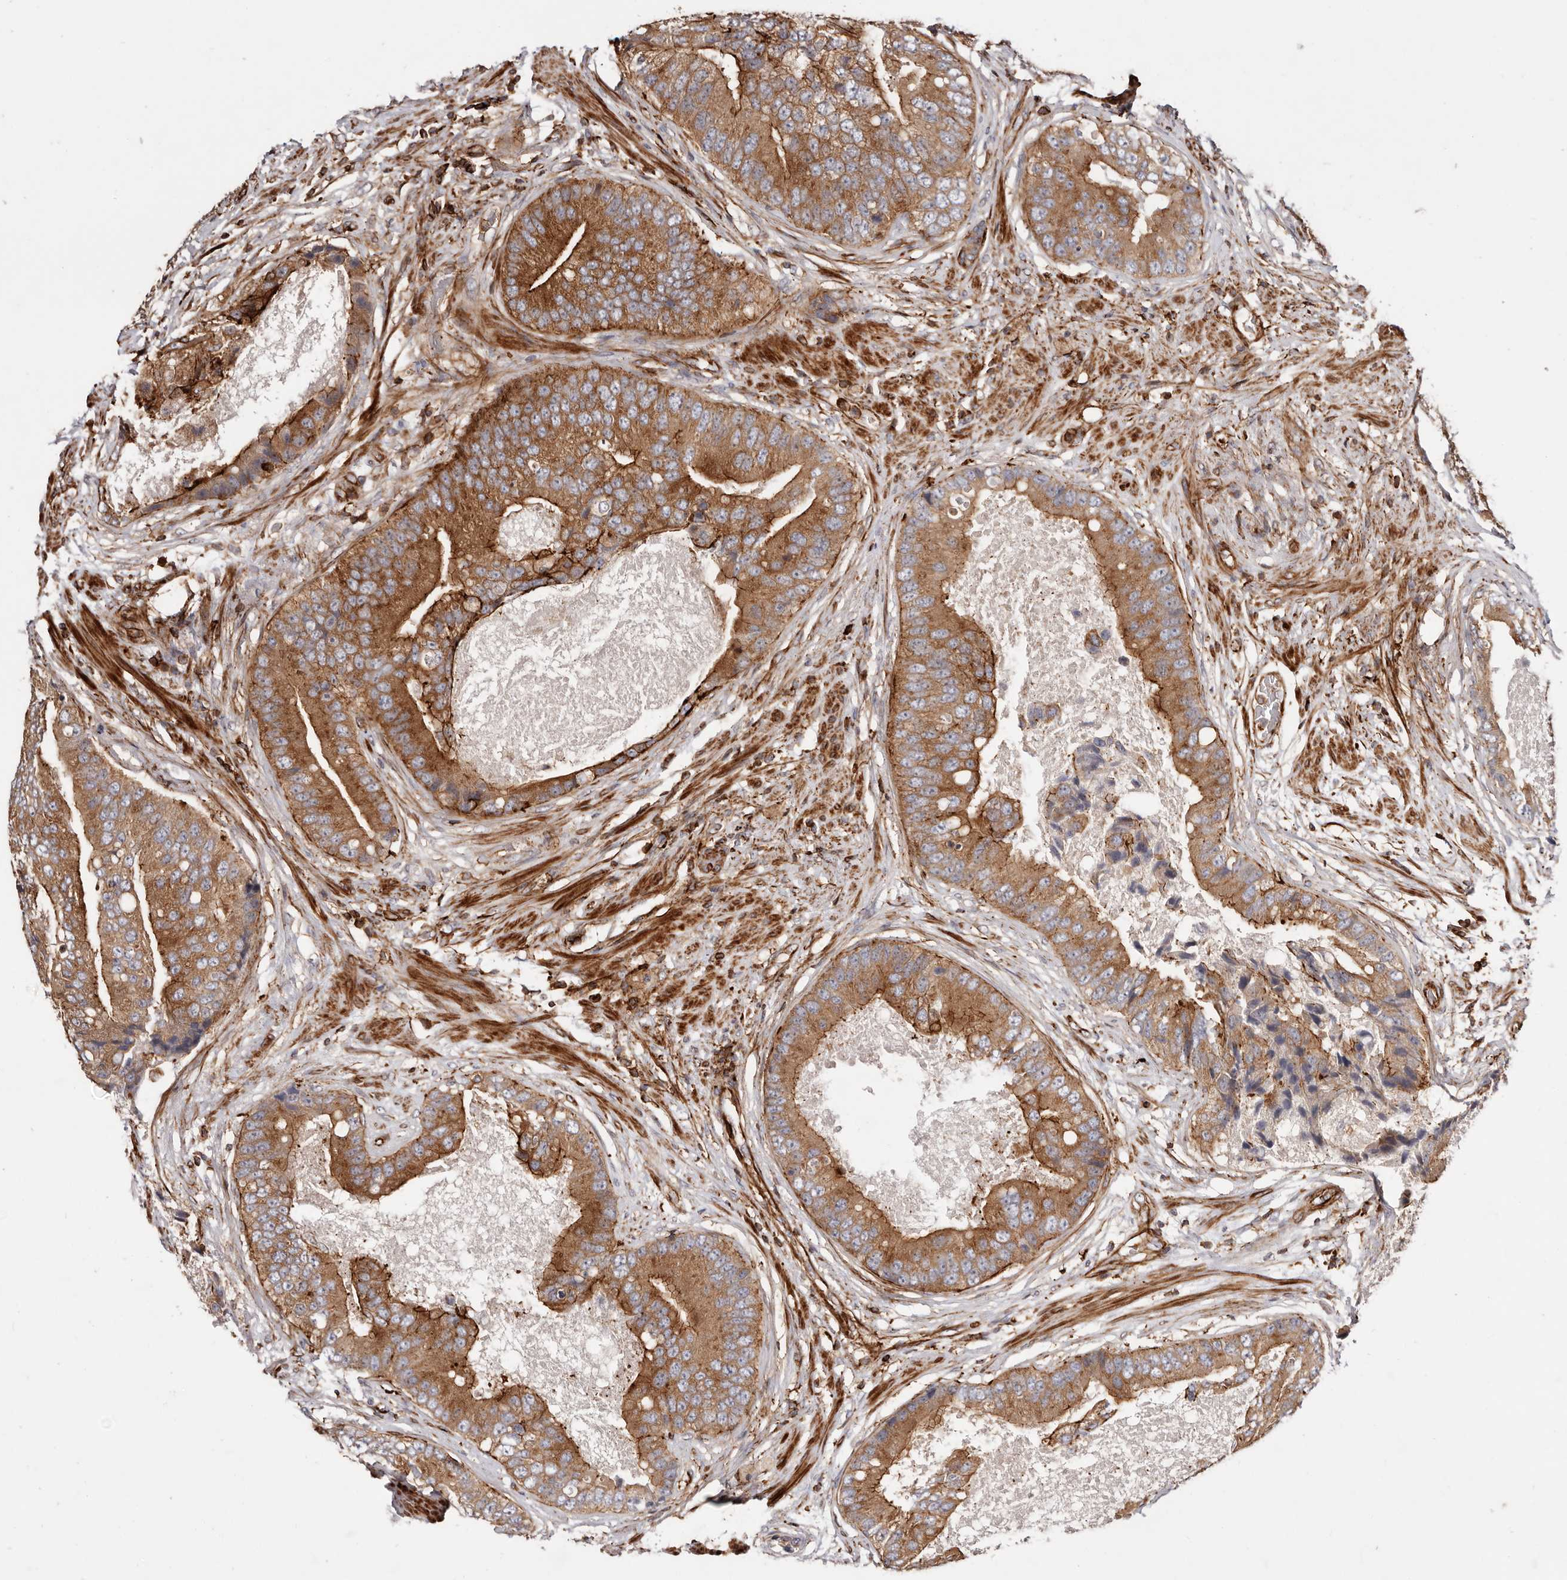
{"staining": {"intensity": "strong", "quantity": ">75%", "location": "cytoplasmic/membranous"}, "tissue": "prostate cancer", "cell_type": "Tumor cells", "image_type": "cancer", "snomed": [{"axis": "morphology", "description": "Adenocarcinoma, High grade"}, {"axis": "topography", "description": "Prostate"}], "caption": "IHC histopathology image of human adenocarcinoma (high-grade) (prostate) stained for a protein (brown), which demonstrates high levels of strong cytoplasmic/membranous expression in approximately >75% of tumor cells.", "gene": "PTPN22", "patient": {"sex": "male", "age": 70}}